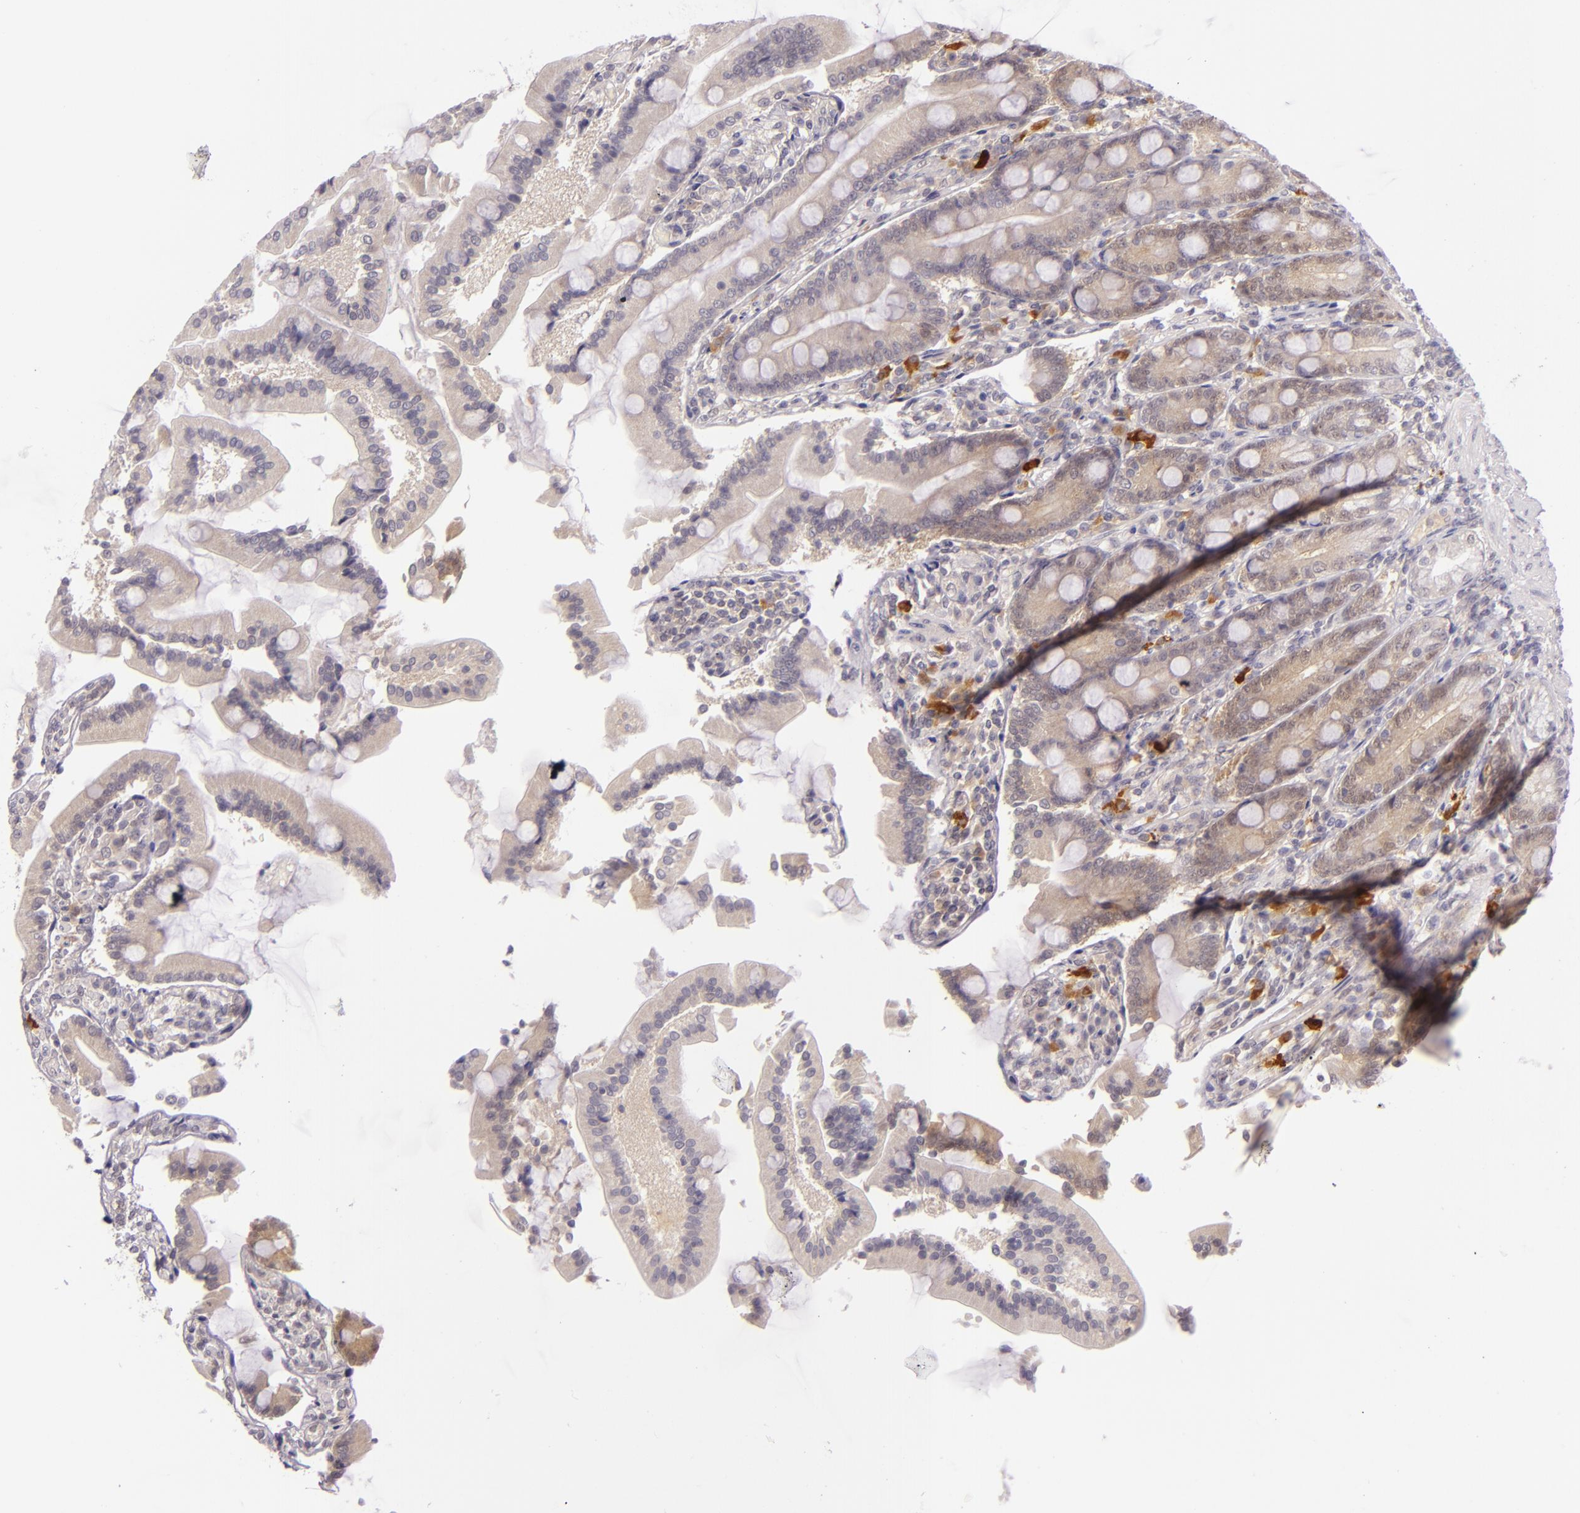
{"staining": {"intensity": "moderate", "quantity": "25%-75%", "location": "cytoplasmic/membranous,nuclear"}, "tissue": "duodenum", "cell_type": "Glandular cells", "image_type": "normal", "snomed": [{"axis": "morphology", "description": "Normal tissue, NOS"}, {"axis": "topography", "description": "Duodenum"}], "caption": "A high-resolution micrograph shows IHC staining of unremarkable duodenum, which exhibits moderate cytoplasmic/membranous,nuclear staining in approximately 25%-75% of glandular cells. Nuclei are stained in blue.", "gene": "CSE1L", "patient": {"sex": "female", "age": 64}}